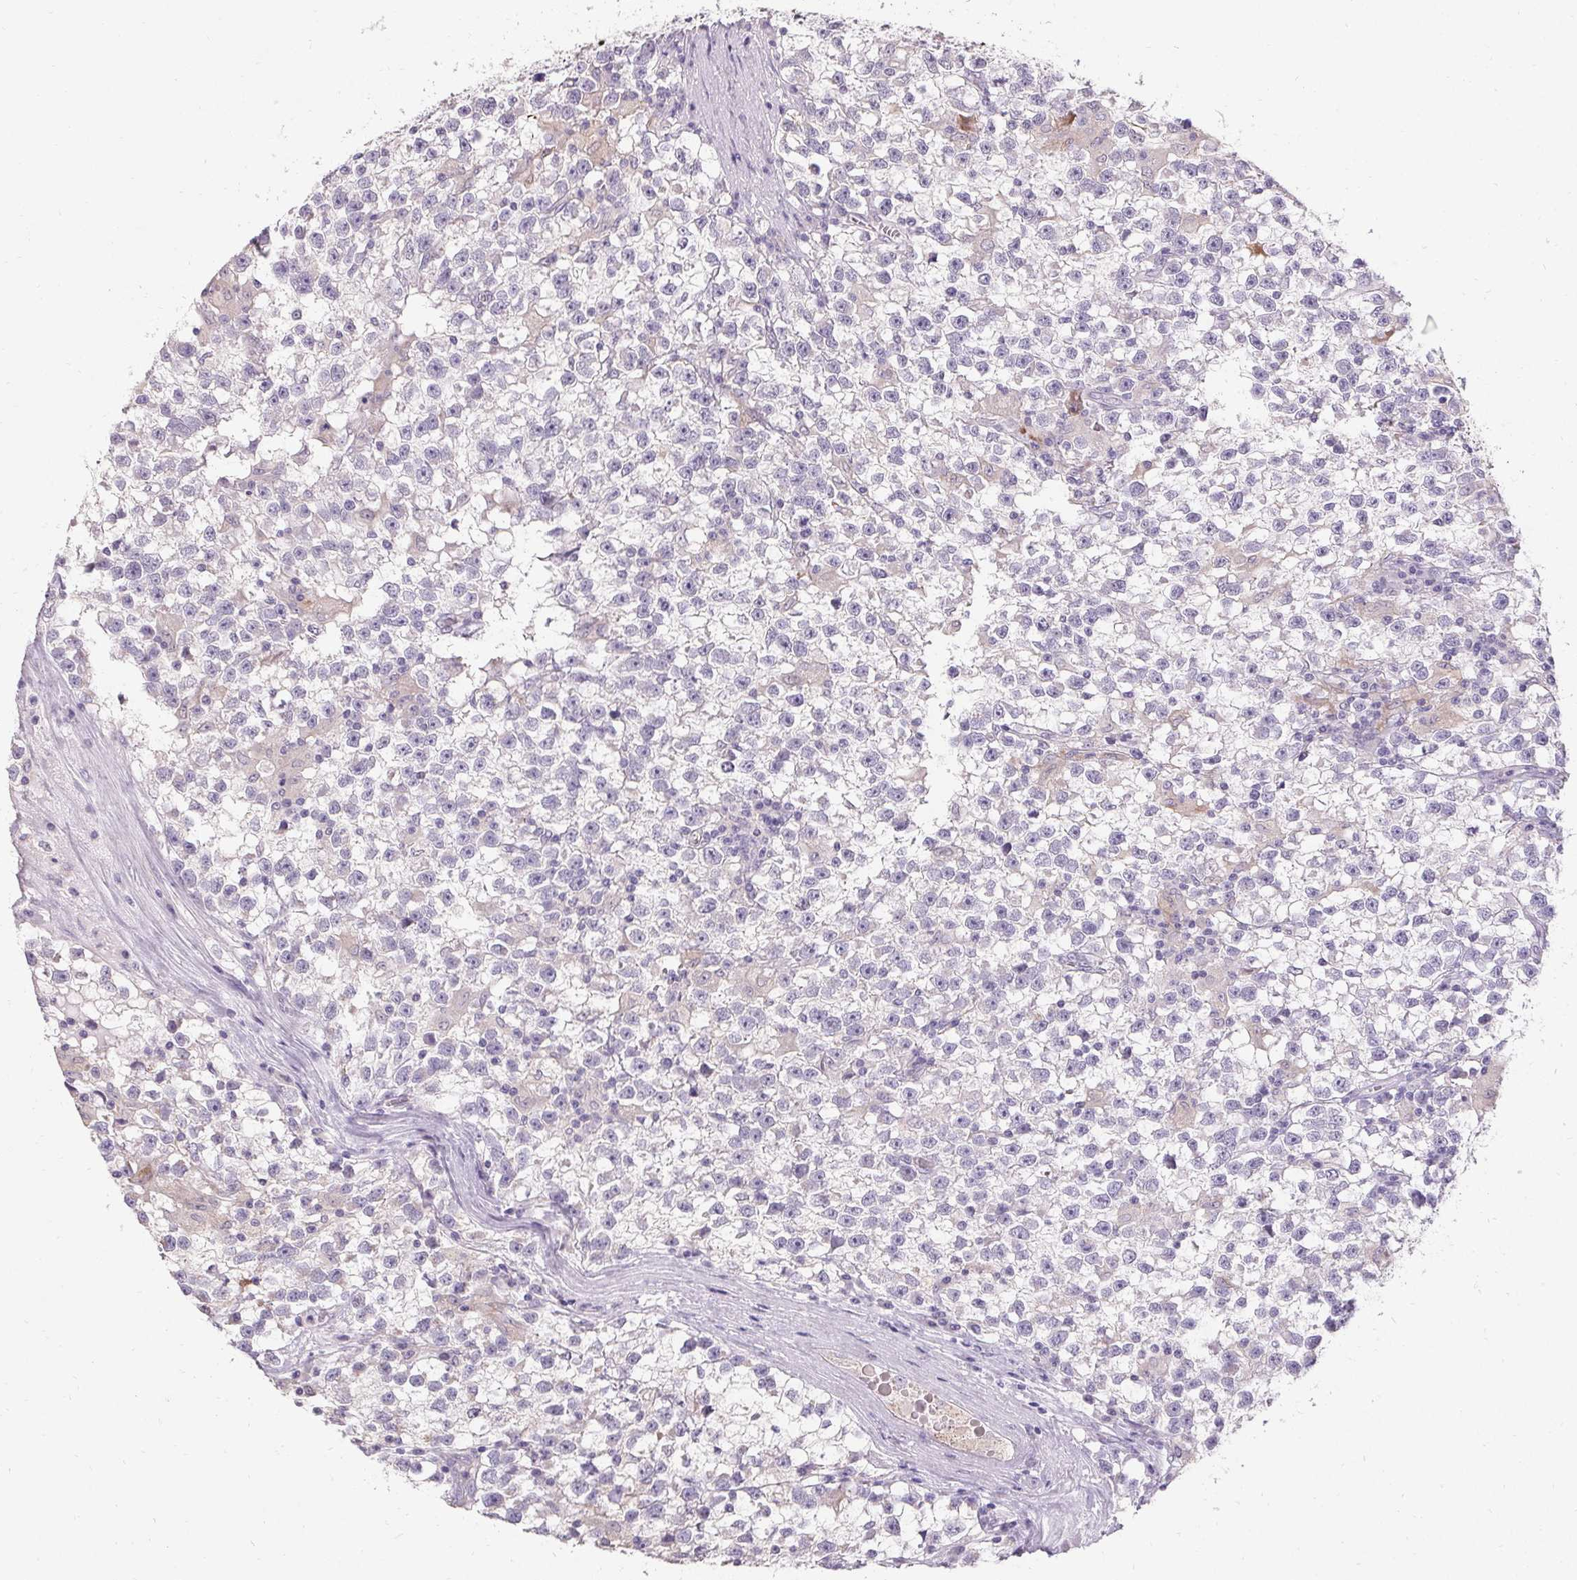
{"staining": {"intensity": "negative", "quantity": "none", "location": "none"}, "tissue": "testis cancer", "cell_type": "Tumor cells", "image_type": "cancer", "snomed": [{"axis": "morphology", "description": "Seminoma, NOS"}, {"axis": "topography", "description": "Testis"}], "caption": "Immunohistochemistry of testis cancer (seminoma) demonstrates no positivity in tumor cells.", "gene": "HSD17B3", "patient": {"sex": "male", "age": 31}}